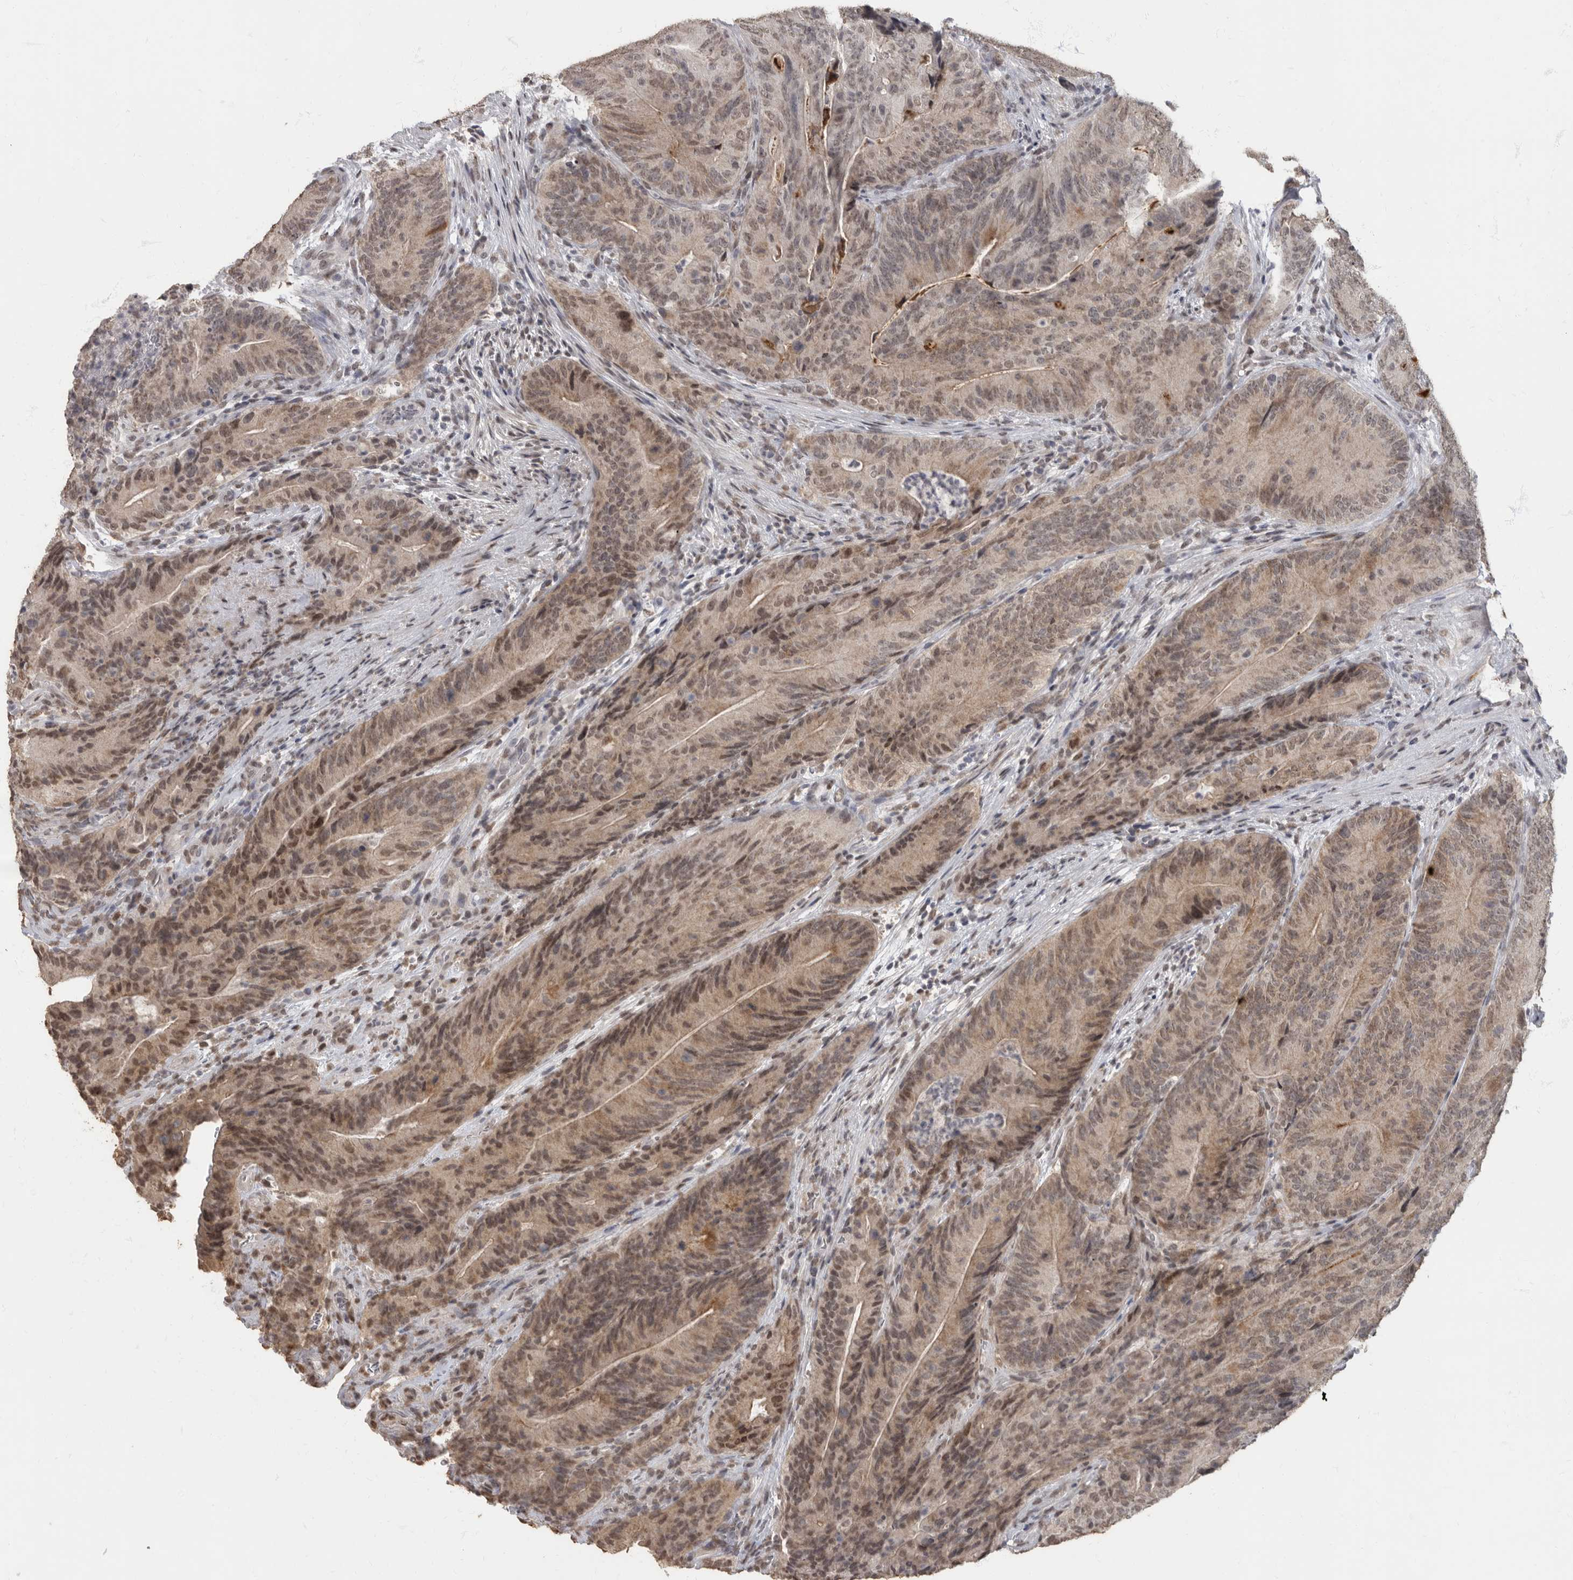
{"staining": {"intensity": "weak", "quantity": ">75%", "location": "cytoplasmic/membranous,nuclear"}, "tissue": "colorectal cancer", "cell_type": "Tumor cells", "image_type": "cancer", "snomed": [{"axis": "morphology", "description": "Normal tissue, NOS"}, {"axis": "topography", "description": "Colon"}], "caption": "Protein expression analysis of colorectal cancer exhibits weak cytoplasmic/membranous and nuclear expression in approximately >75% of tumor cells.", "gene": "NBL1", "patient": {"sex": "female", "age": 82}}